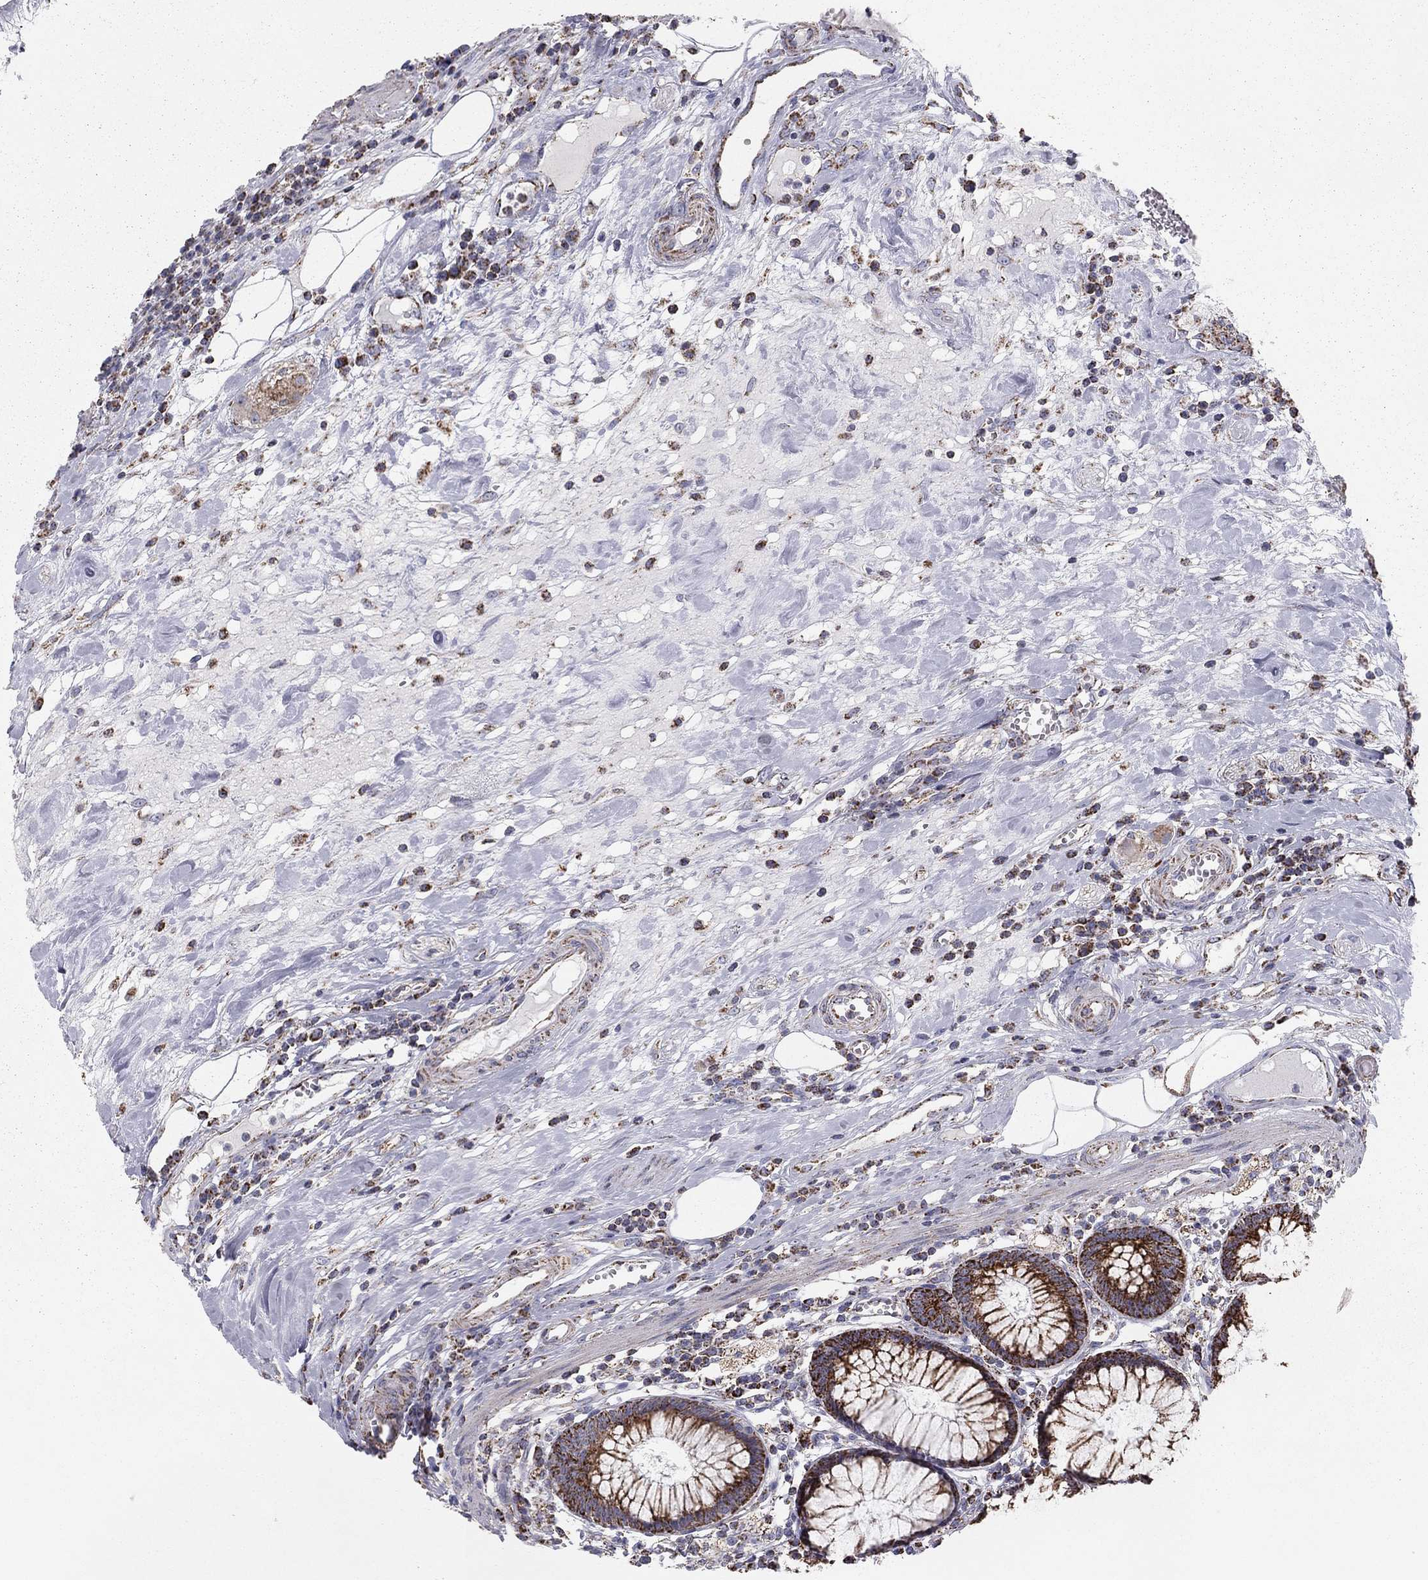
{"staining": {"intensity": "moderate", "quantity": ">75%", "location": "cytoplasmic/membranous"}, "tissue": "colon", "cell_type": "Endothelial cells", "image_type": "normal", "snomed": [{"axis": "morphology", "description": "Normal tissue, NOS"}, {"axis": "topography", "description": "Colon"}], "caption": "Moderate cytoplasmic/membranous expression is seen in approximately >75% of endothelial cells in normal colon.", "gene": "NDUFV1", "patient": {"sex": "male", "age": 65}}